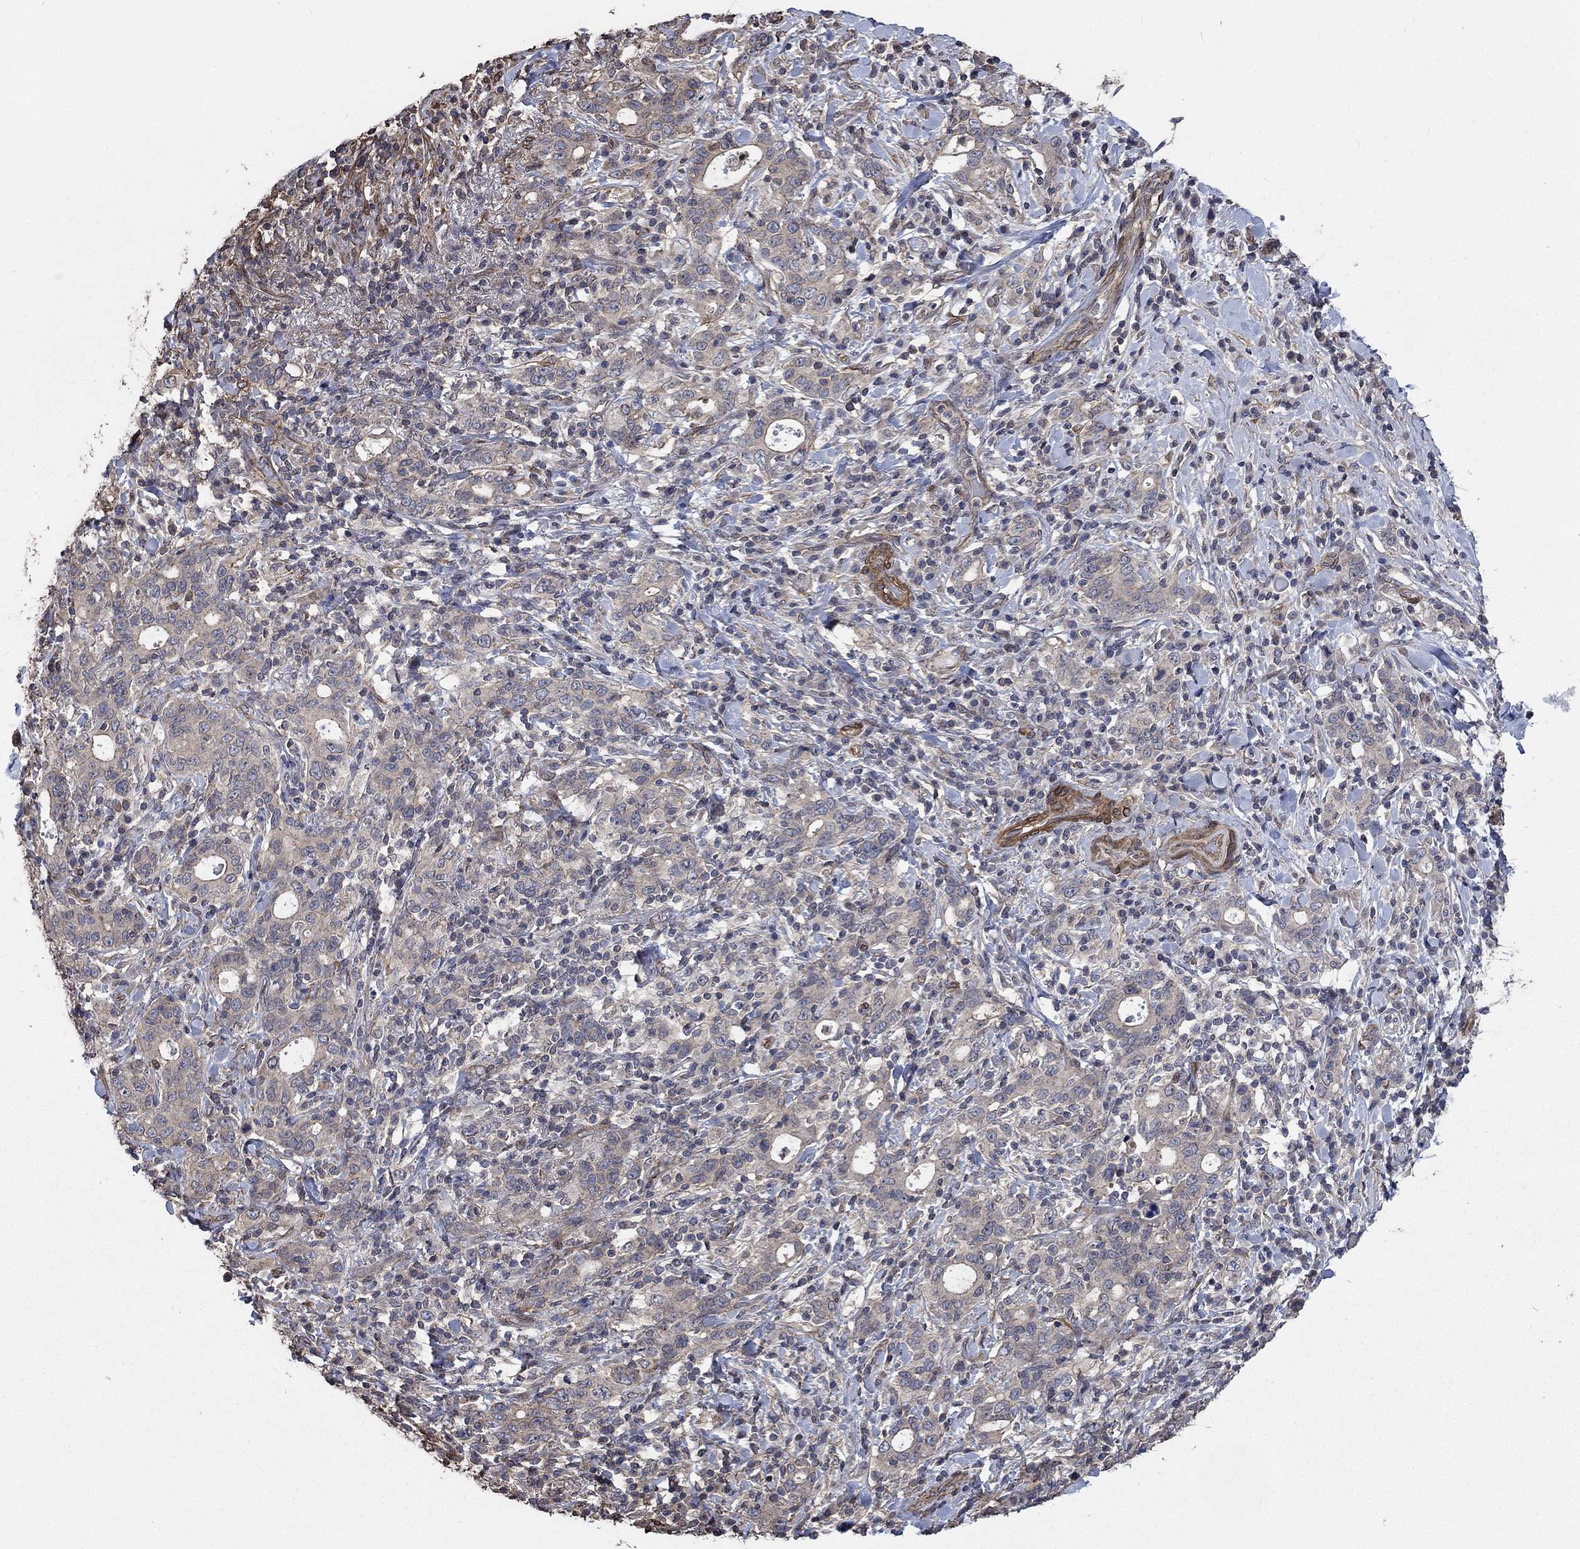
{"staining": {"intensity": "negative", "quantity": "none", "location": "none"}, "tissue": "stomach cancer", "cell_type": "Tumor cells", "image_type": "cancer", "snomed": [{"axis": "morphology", "description": "Adenocarcinoma, NOS"}, {"axis": "topography", "description": "Stomach"}], "caption": "Histopathology image shows no protein expression in tumor cells of adenocarcinoma (stomach) tissue.", "gene": "PDE3A", "patient": {"sex": "male", "age": 79}}